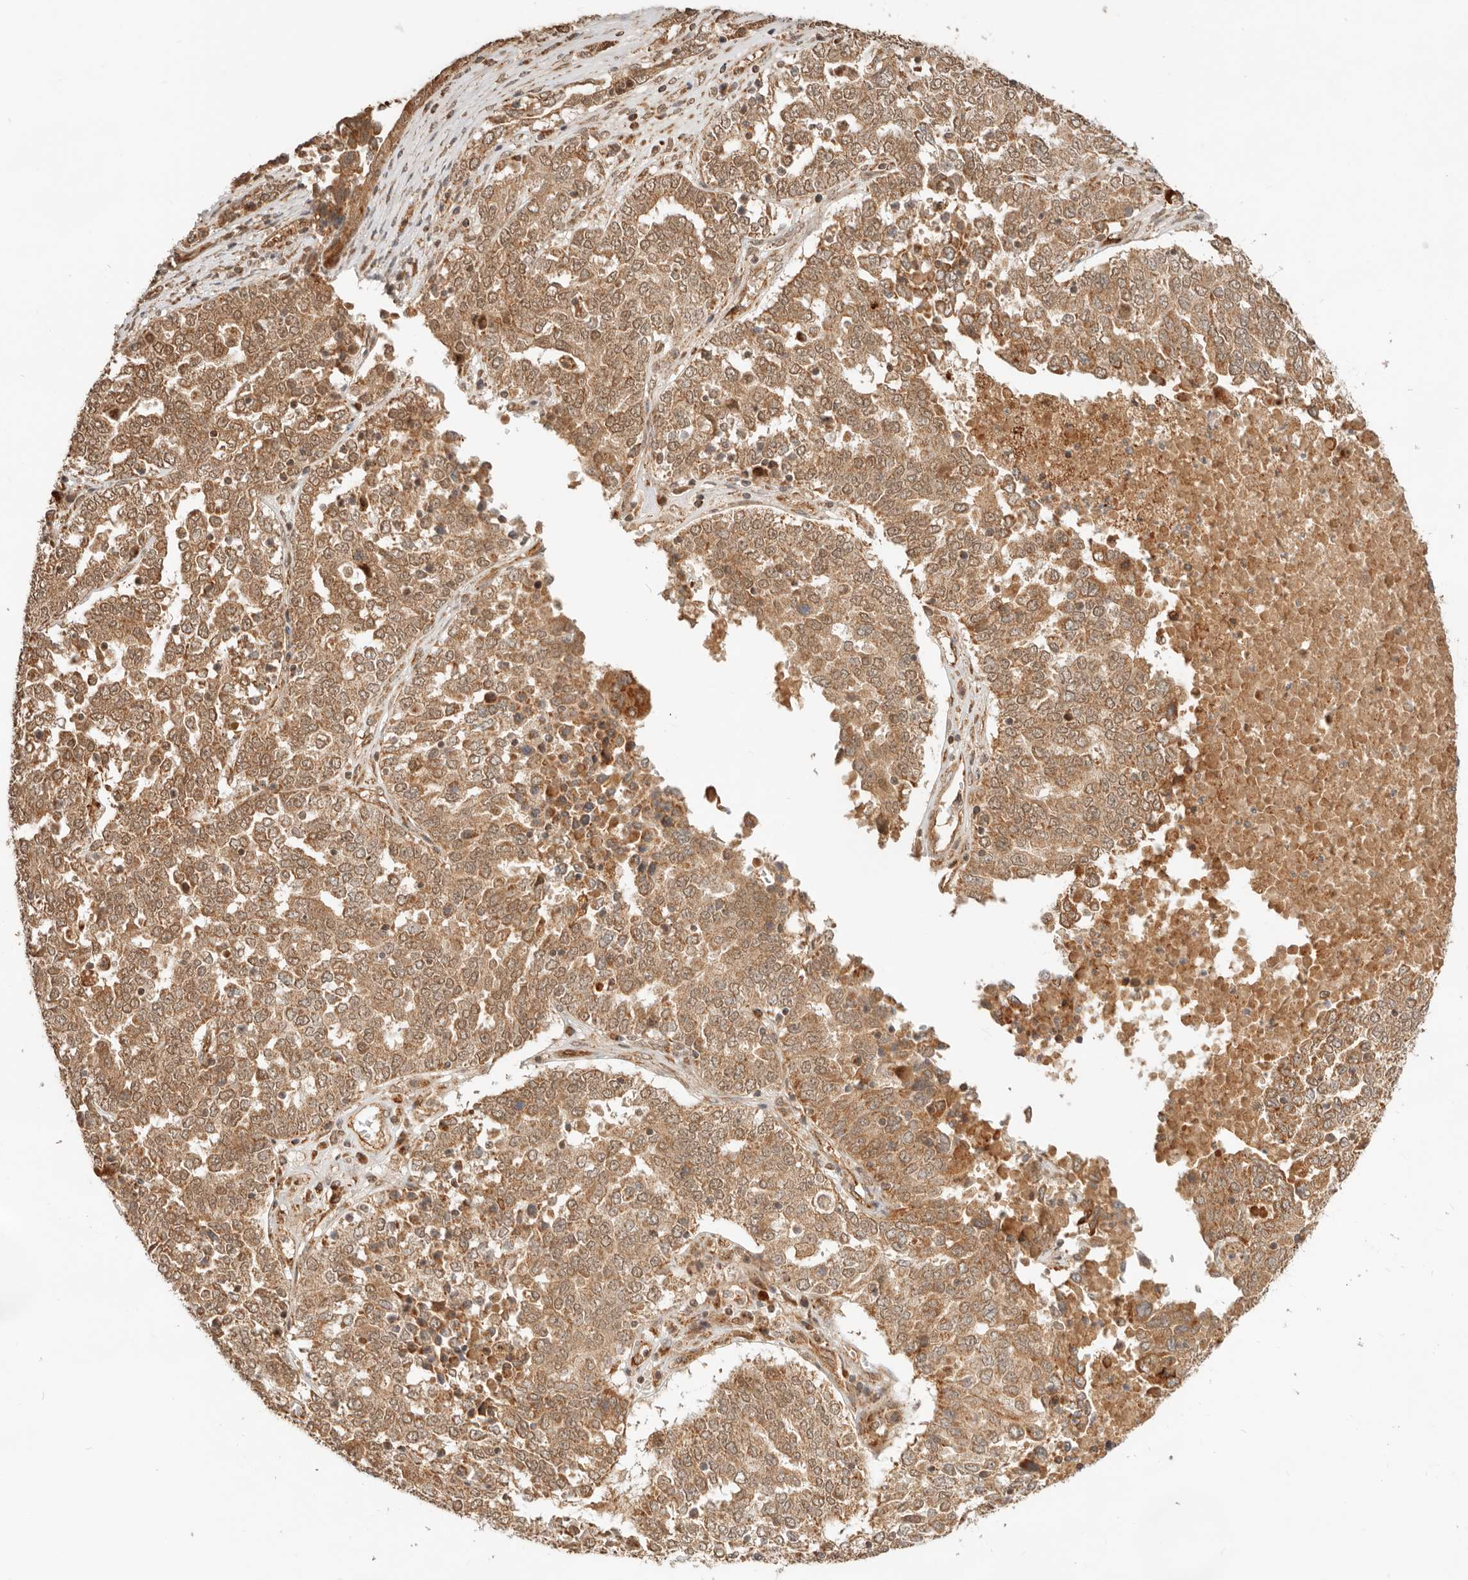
{"staining": {"intensity": "moderate", "quantity": ">75%", "location": "cytoplasmic/membranous,nuclear"}, "tissue": "ovarian cancer", "cell_type": "Tumor cells", "image_type": "cancer", "snomed": [{"axis": "morphology", "description": "Carcinoma, endometroid"}, {"axis": "topography", "description": "Ovary"}], "caption": "Immunohistochemistry (IHC) staining of ovarian cancer (endometroid carcinoma), which exhibits medium levels of moderate cytoplasmic/membranous and nuclear expression in about >75% of tumor cells indicating moderate cytoplasmic/membranous and nuclear protein positivity. The staining was performed using DAB (3,3'-diaminobenzidine) (brown) for protein detection and nuclei were counterstained in hematoxylin (blue).", "gene": "BAALC", "patient": {"sex": "female", "age": 62}}